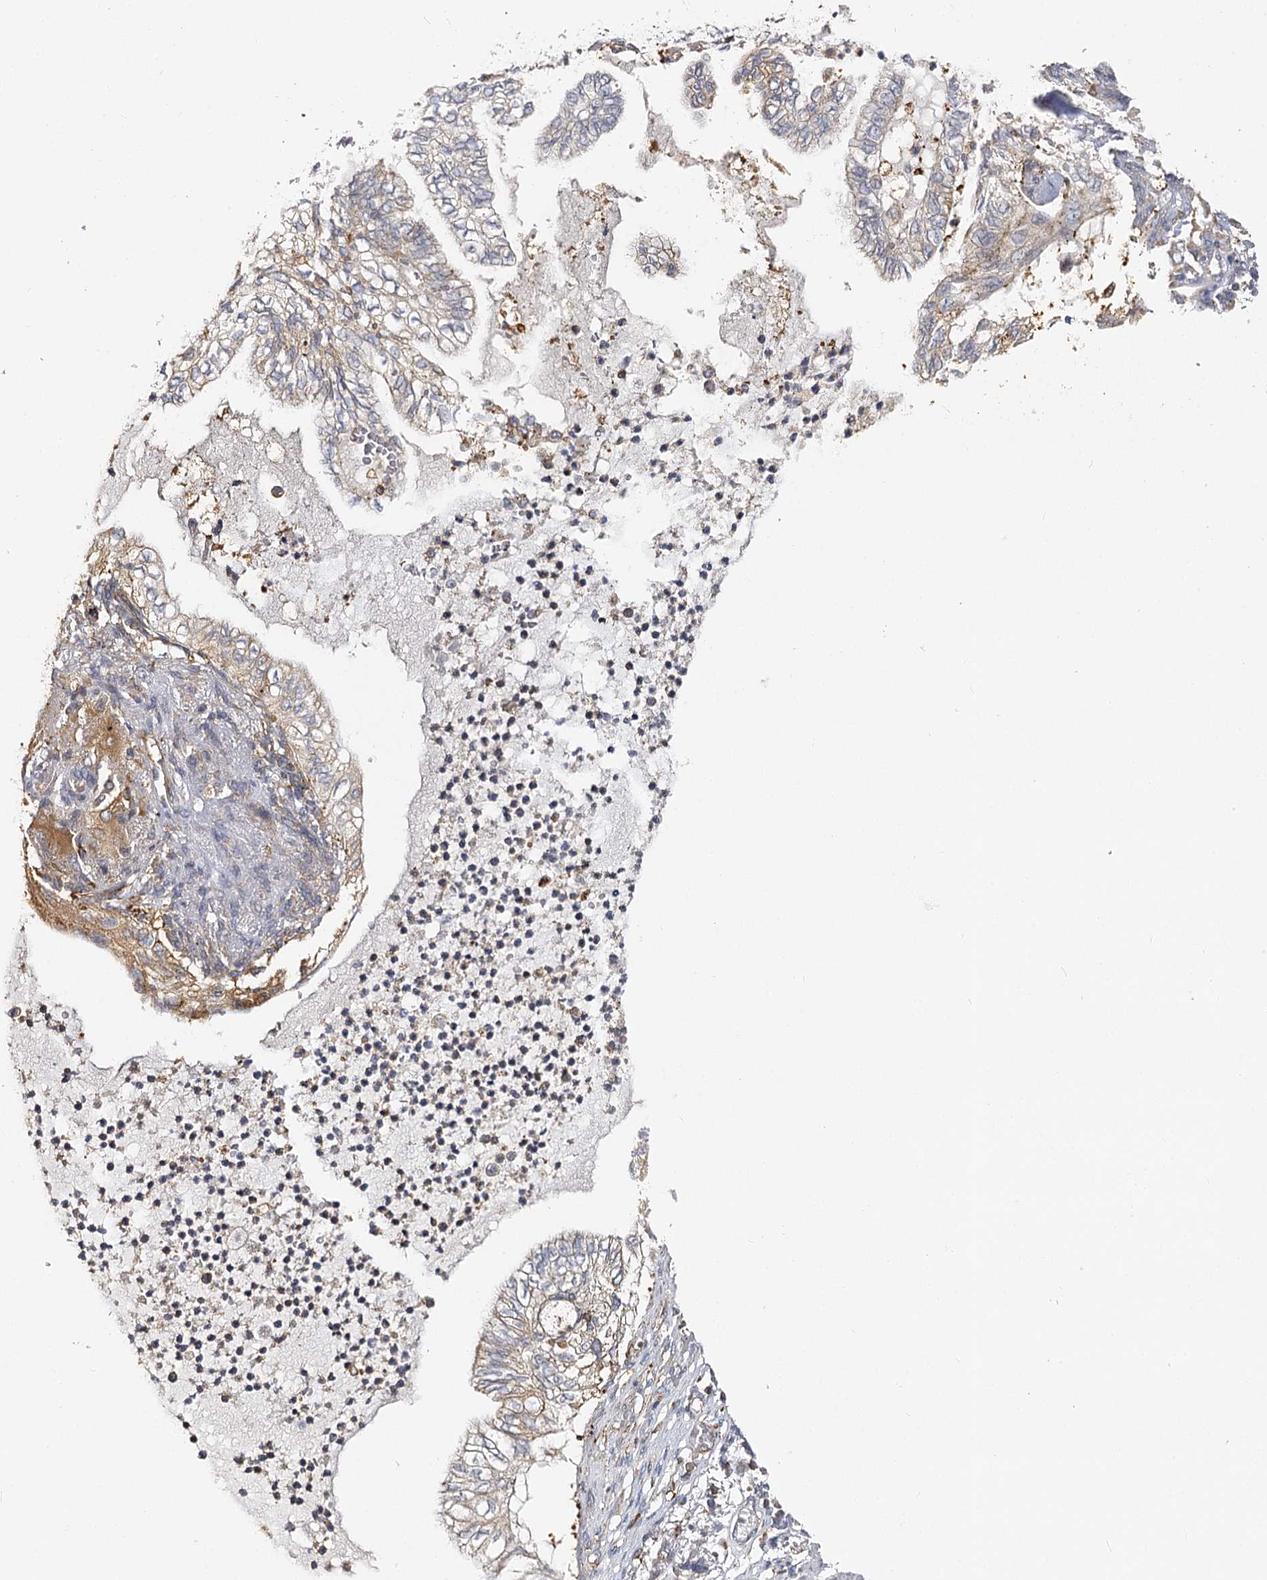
{"staining": {"intensity": "weak", "quantity": "<25%", "location": "cytoplasmic/membranous"}, "tissue": "lung cancer", "cell_type": "Tumor cells", "image_type": "cancer", "snomed": [{"axis": "morphology", "description": "Adenocarcinoma, NOS"}, {"axis": "topography", "description": "Lung"}], "caption": "DAB immunohistochemical staining of lung cancer (adenocarcinoma) demonstrates no significant staining in tumor cells. The staining is performed using DAB (3,3'-diaminobenzidine) brown chromogen with nuclei counter-stained in using hematoxylin.", "gene": "SEC24B", "patient": {"sex": "female", "age": 70}}